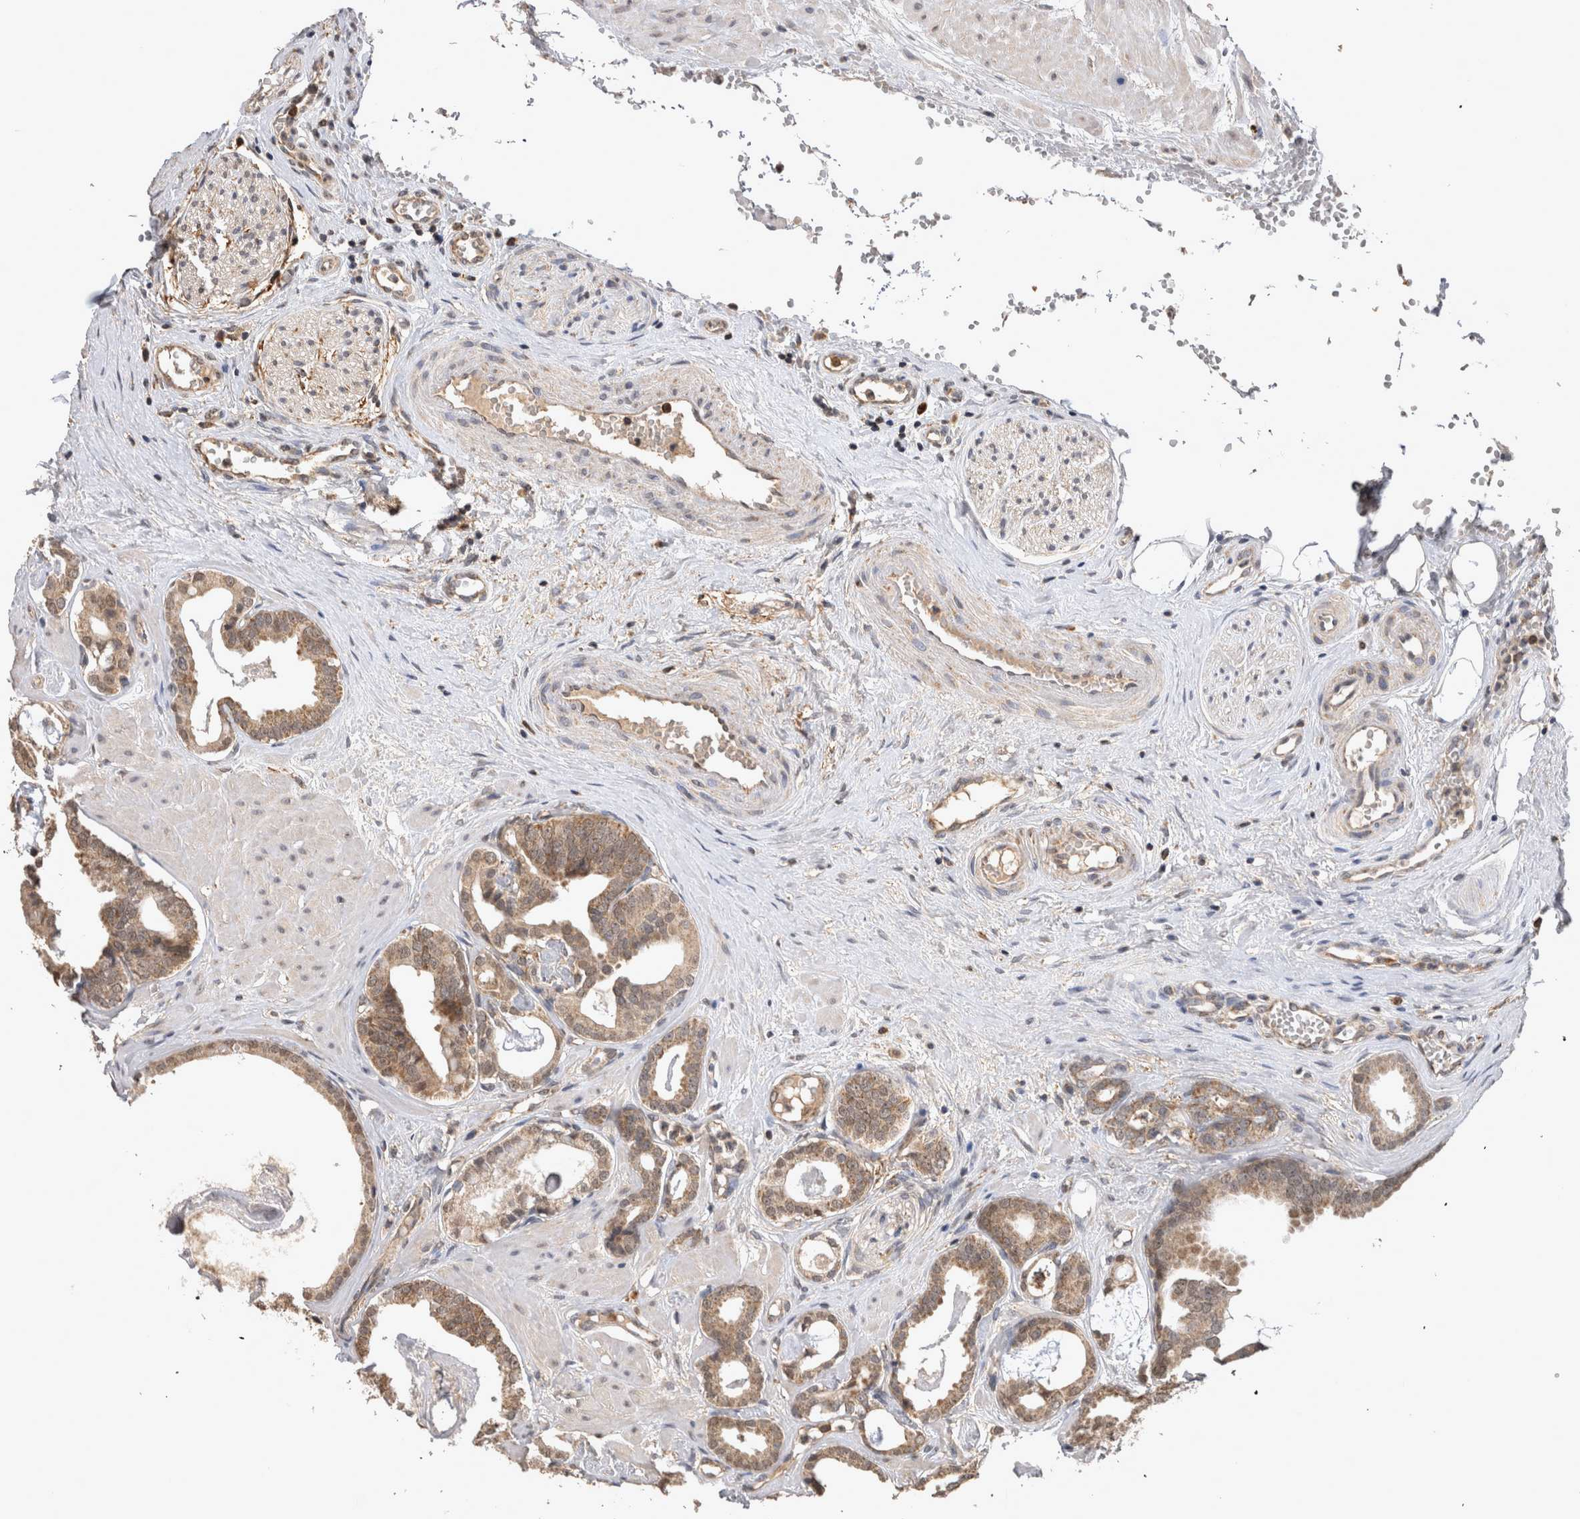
{"staining": {"intensity": "weak", "quantity": ">75%", "location": "cytoplasmic/membranous"}, "tissue": "prostate cancer", "cell_type": "Tumor cells", "image_type": "cancer", "snomed": [{"axis": "morphology", "description": "Adenocarcinoma, Low grade"}, {"axis": "topography", "description": "Prostate"}], "caption": "Immunohistochemical staining of low-grade adenocarcinoma (prostate) reveals weak cytoplasmic/membranous protein positivity in about >75% of tumor cells. (brown staining indicates protein expression, while blue staining denotes nuclei).", "gene": "PREP", "patient": {"sex": "male", "age": 53}}